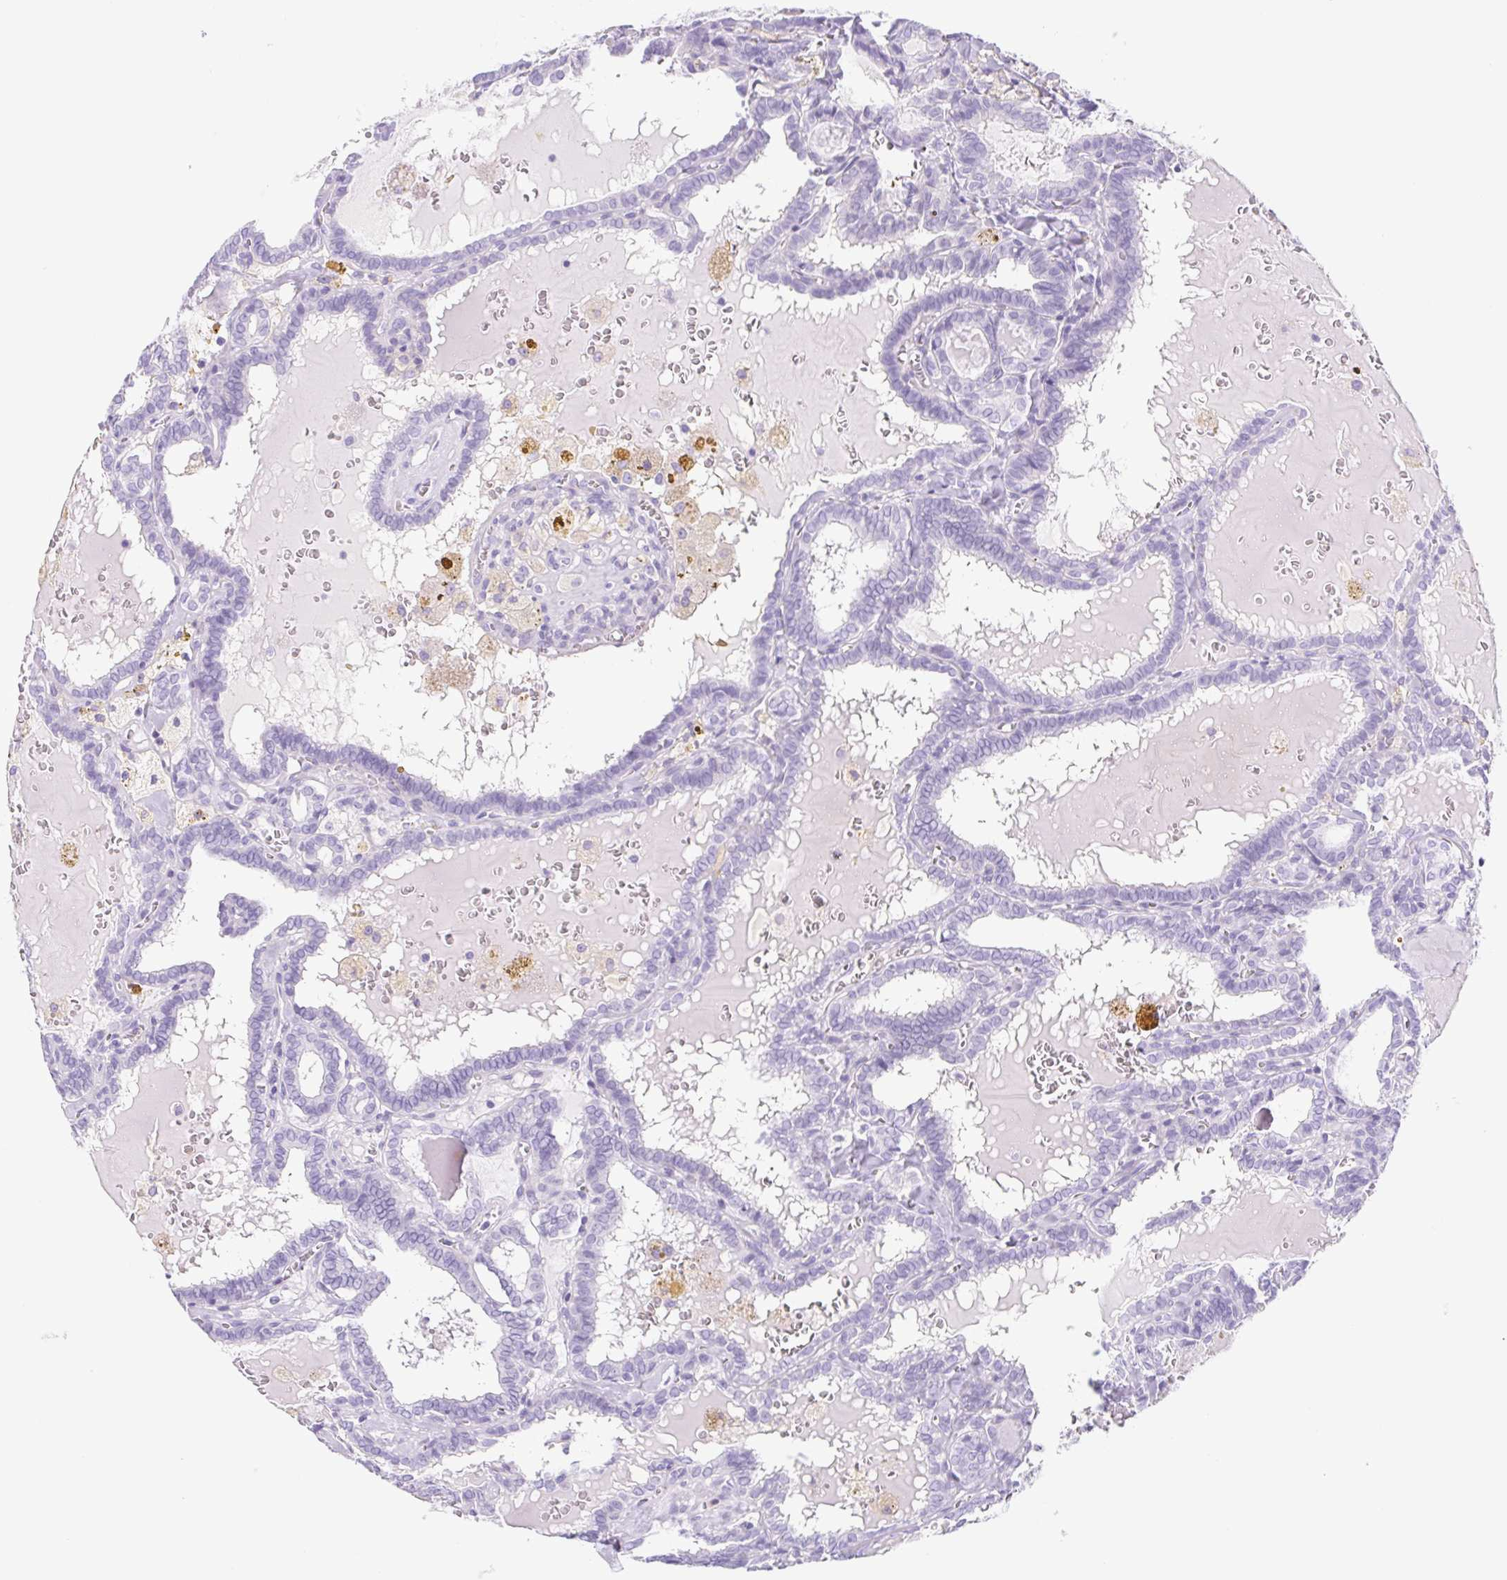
{"staining": {"intensity": "negative", "quantity": "none", "location": "none"}, "tissue": "thyroid cancer", "cell_type": "Tumor cells", "image_type": "cancer", "snomed": [{"axis": "morphology", "description": "Papillary adenocarcinoma, NOS"}, {"axis": "topography", "description": "Thyroid gland"}], "caption": "This is an IHC photomicrograph of human papillary adenocarcinoma (thyroid). There is no expression in tumor cells.", "gene": "CYP21A2", "patient": {"sex": "female", "age": 39}}